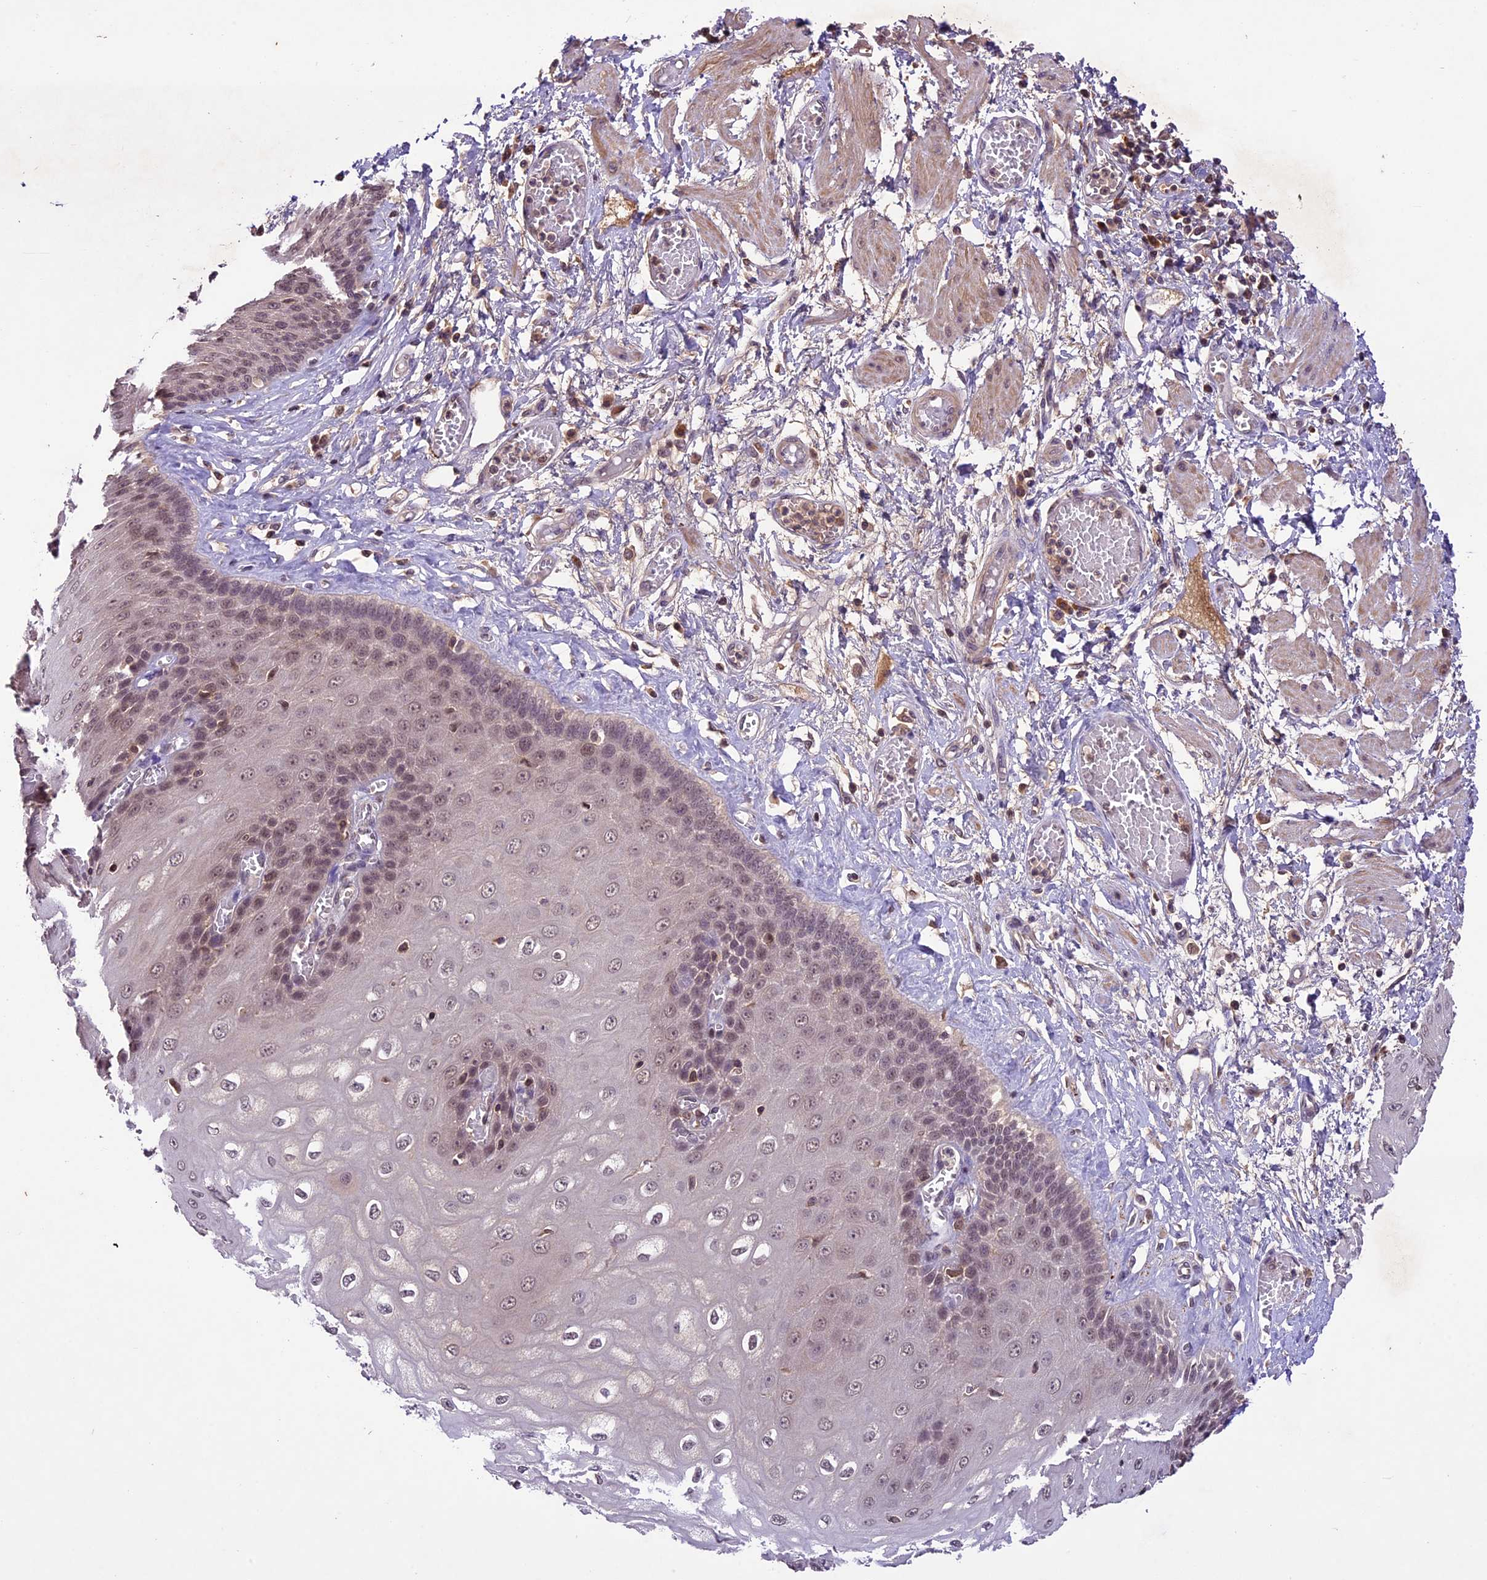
{"staining": {"intensity": "moderate", "quantity": "25%-75%", "location": "nuclear"}, "tissue": "esophagus", "cell_type": "Squamous epithelial cells", "image_type": "normal", "snomed": [{"axis": "morphology", "description": "Normal tissue, NOS"}, {"axis": "topography", "description": "Esophagus"}], "caption": "Brown immunohistochemical staining in normal human esophagus shows moderate nuclear expression in approximately 25%-75% of squamous epithelial cells.", "gene": "ATP10A", "patient": {"sex": "male", "age": 60}}